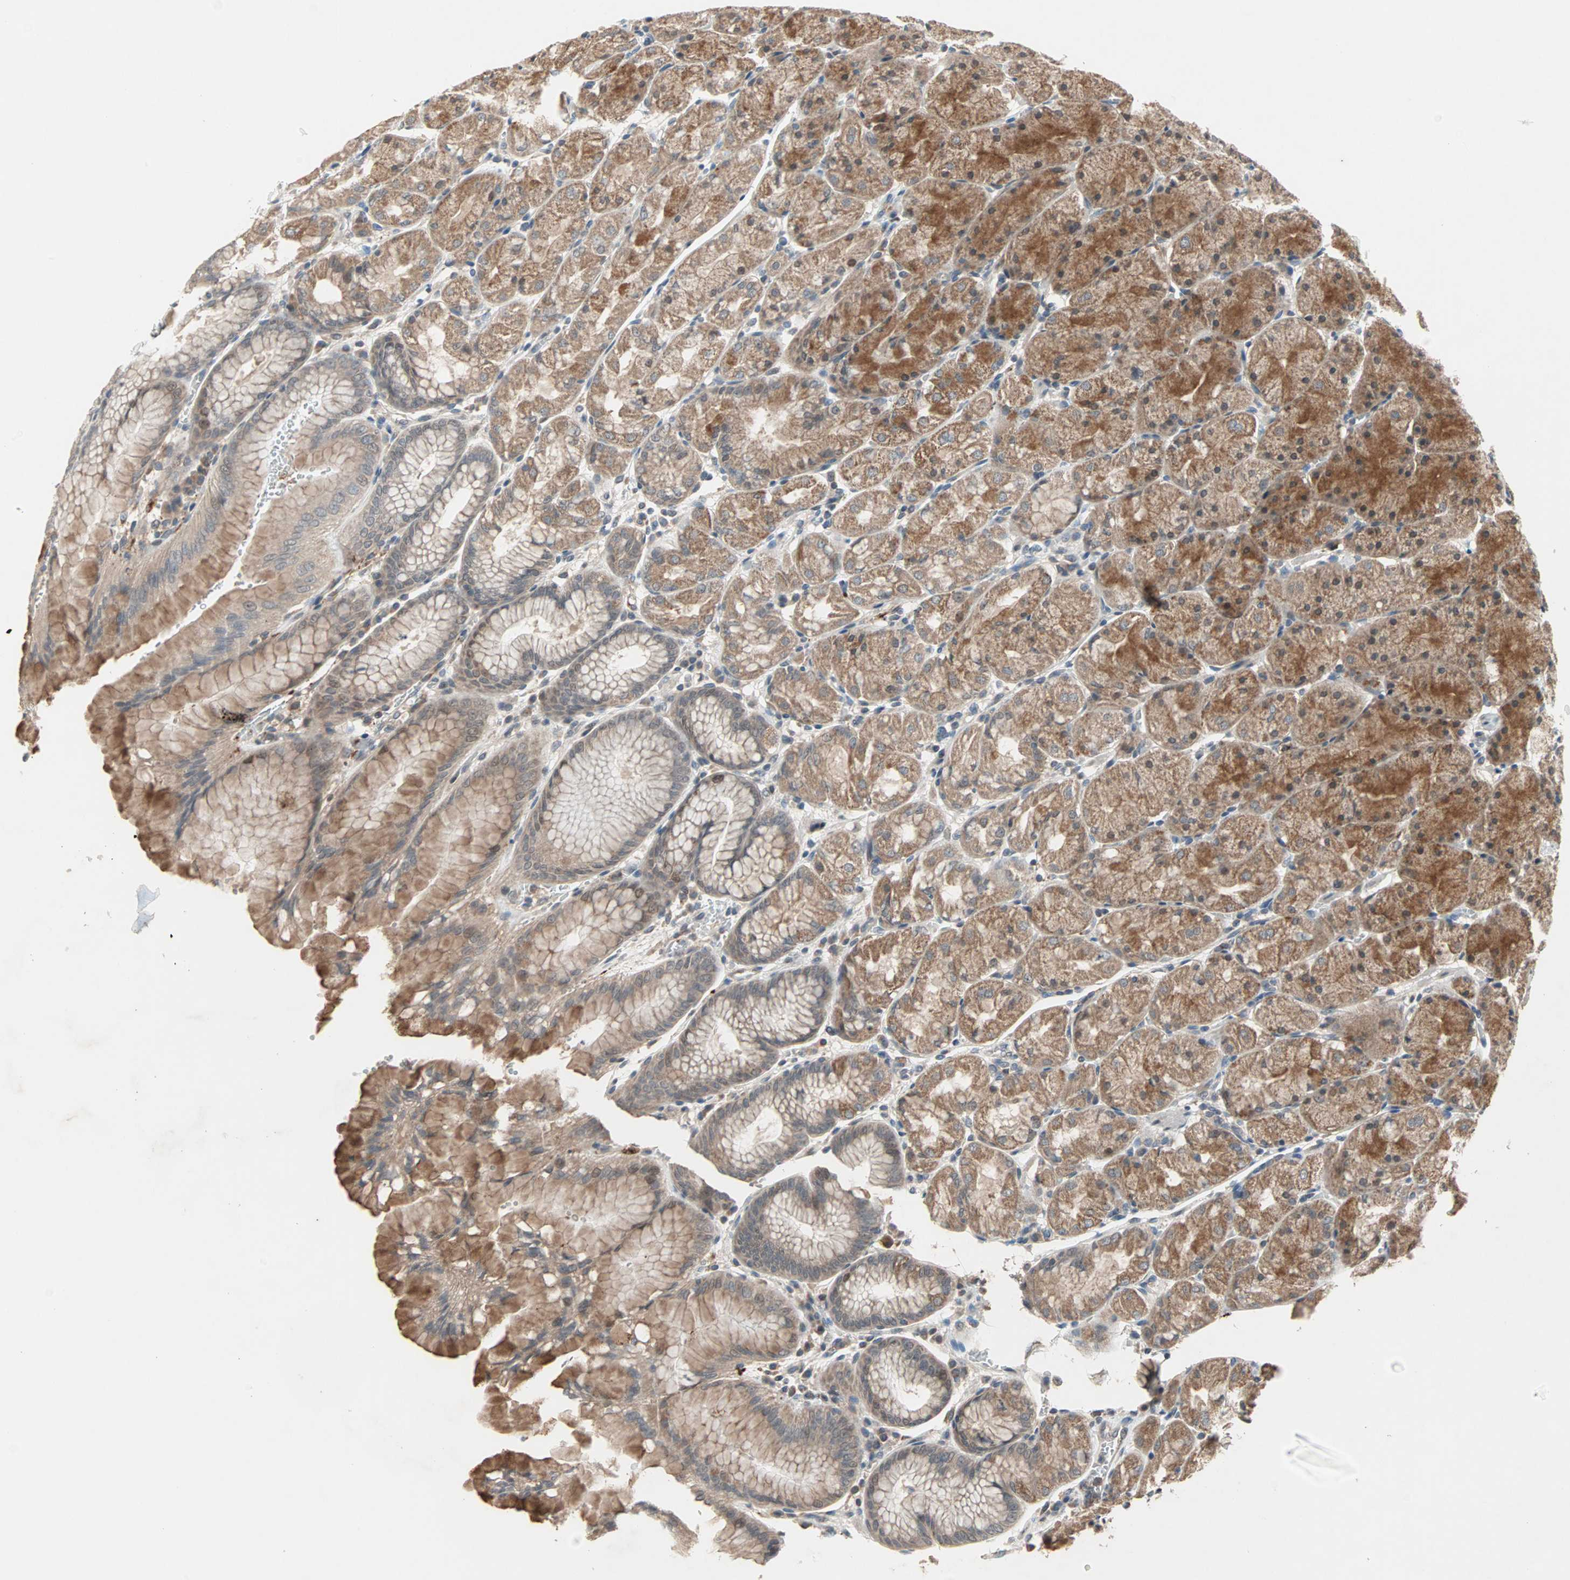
{"staining": {"intensity": "moderate", "quantity": ">75%", "location": "cytoplasmic/membranous"}, "tissue": "stomach", "cell_type": "Glandular cells", "image_type": "normal", "snomed": [{"axis": "morphology", "description": "Normal tissue, NOS"}, {"axis": "topography", "description": "Stomach, upper"}, {"axis": "topography", "description": "Stomach"}], "caption": "Immunohistochemical staining of unremarkable stomach shows >75% levels of moderate cytoplasmic/membranous protein staining in approximately >75% of glandular cells.", "gene": "PROS1", "patient": {"sex": "male", "age": 76}}